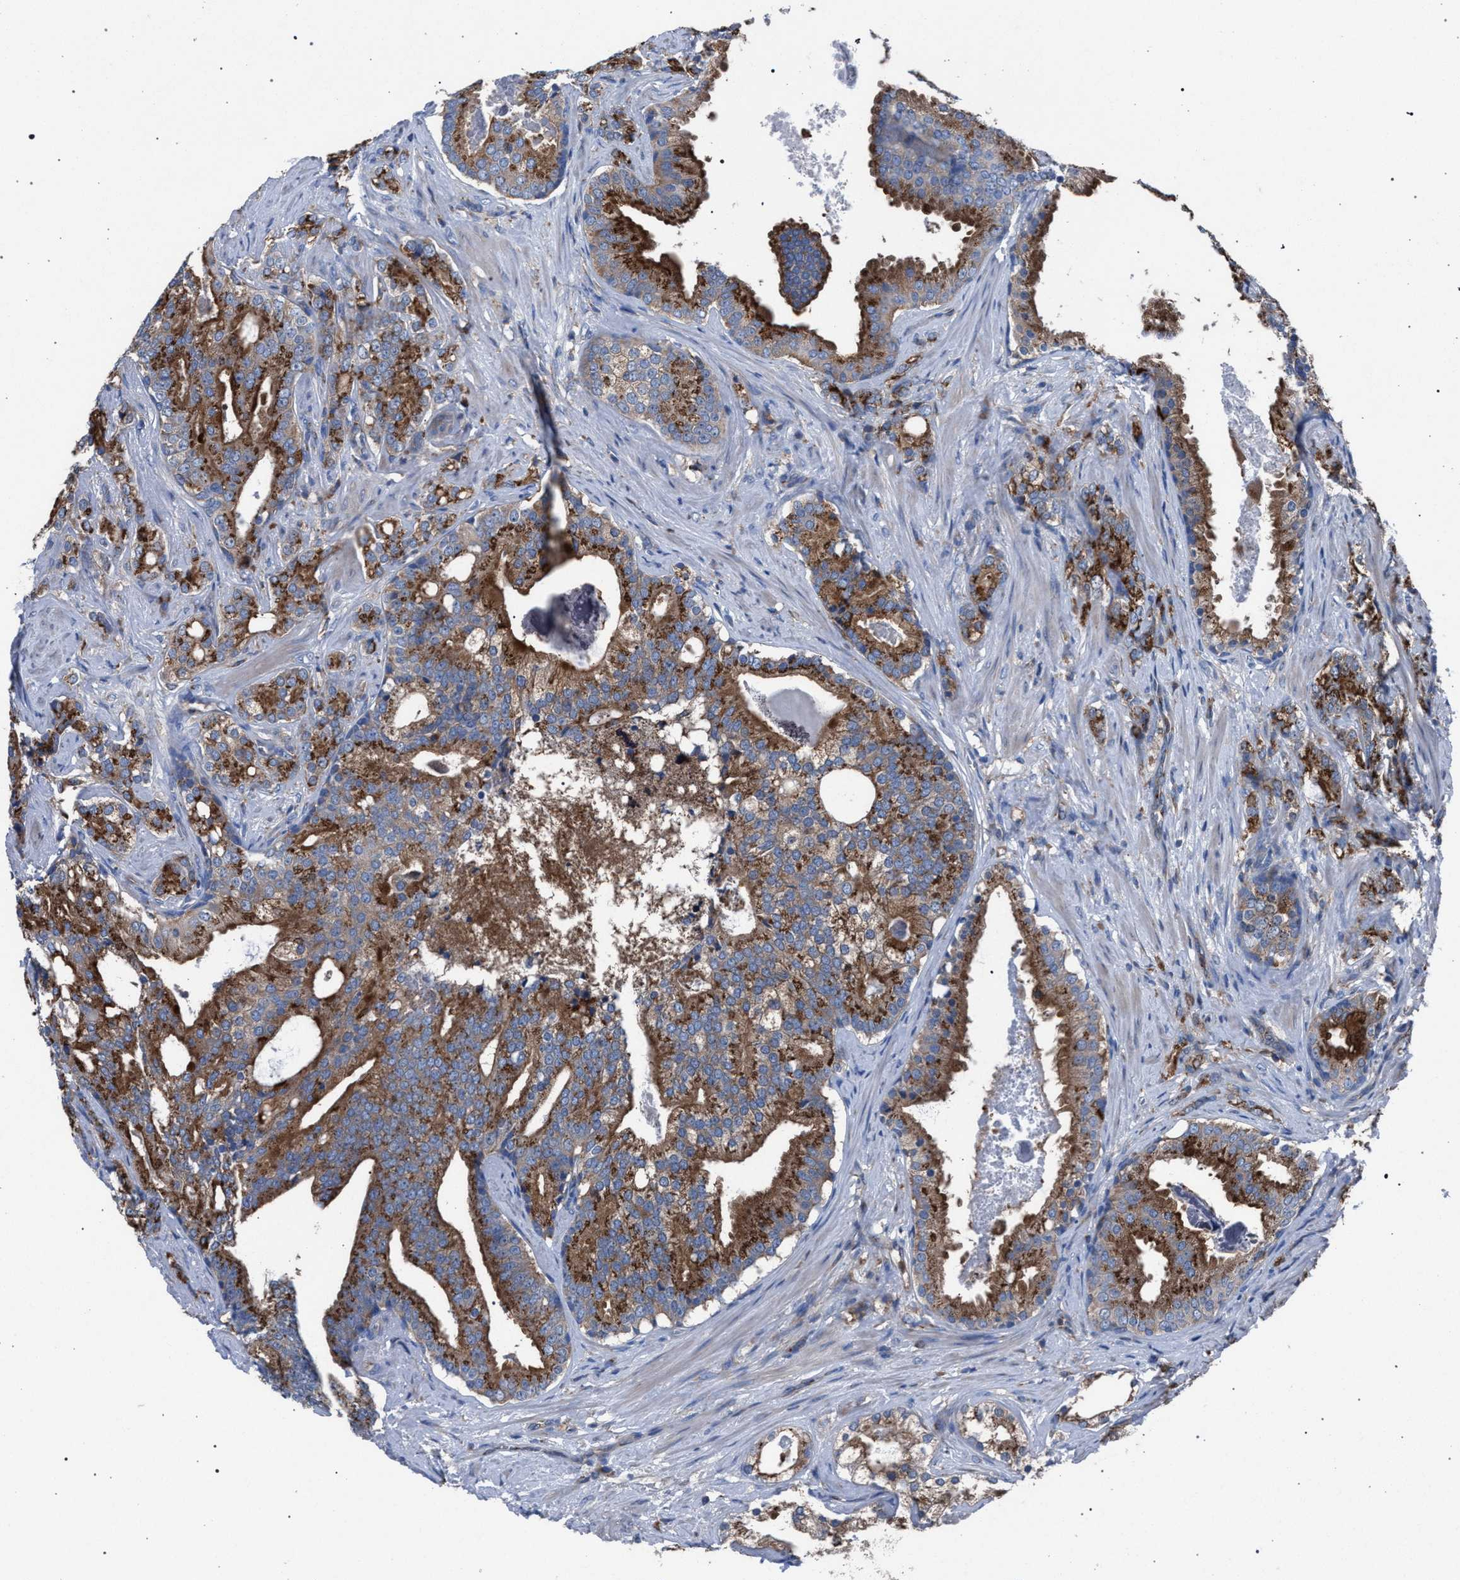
{"staining": {"intensity": "moderate", "quantity": ">75%", "location": "cytoplasmic/membranous"}, "tissue": "prostate cancer", "cell_type": "Tumor cells", "image_type": "cancer", "snomed": [{"axis": "morphology", "description": "Adenocarcinoma, Low grade"}, {"axis": "topography", "description": "Prostate"}], "caption": "High-power microscopy captured an IHC photomicrograph of prostate adenocarcinoma (low-grade), revealing moderate cytoplasmic/membranous positivity in about >75% of tumor cells.", "gene": "ATP6V0A1", "patient": {"sex": "male", "age": 58}}